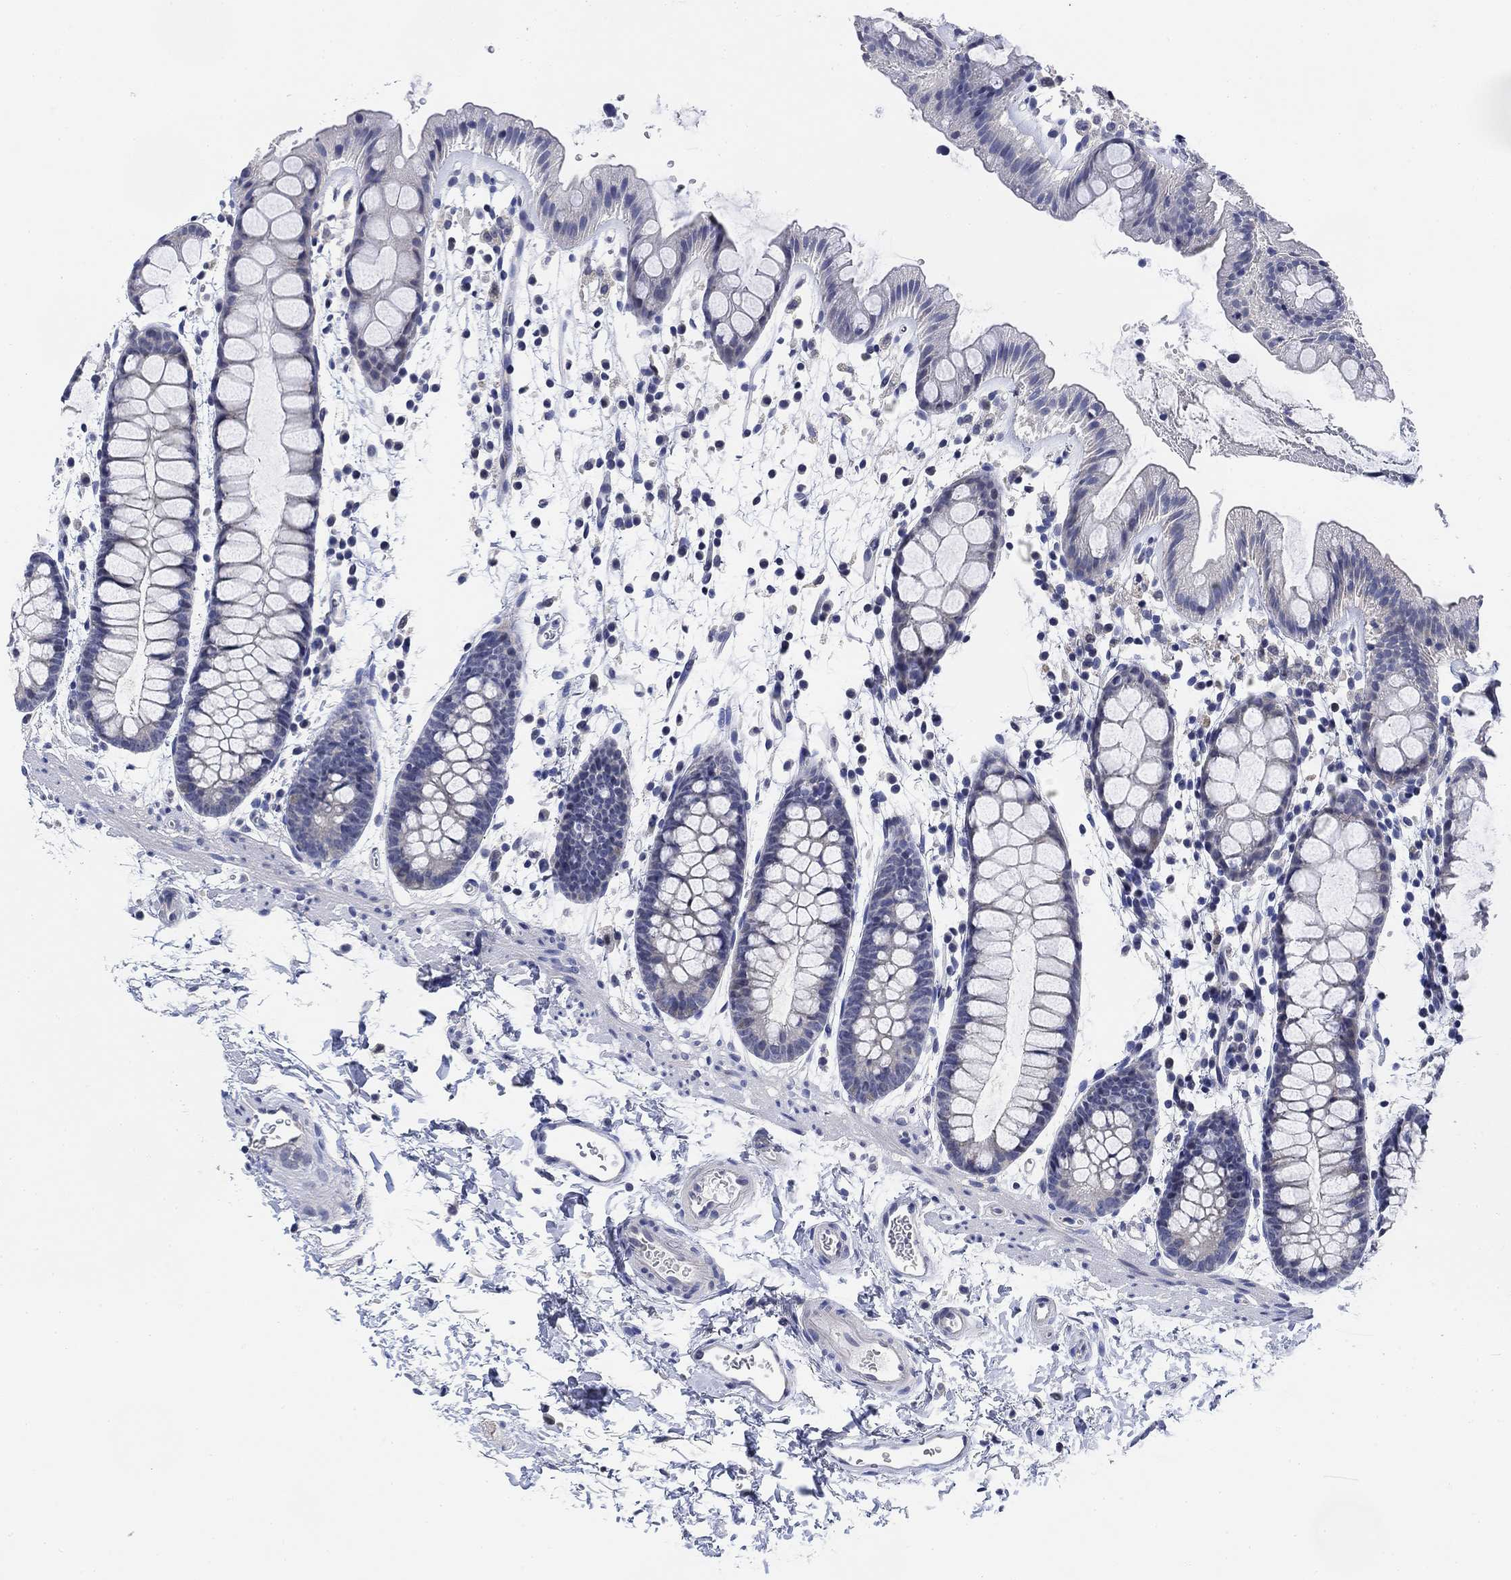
{"staining": {"intensity": "negative", "quantity": "none", "location": "none"}, "tissue": "rectum", "cell_type": "Glandular cells", "image_type": "normal", "snomed": [{"axis": "morphology", "description": "Normal tissue, NOS"}, {"axis": "topography", "description": "Rectum"}], "caption": "High magnification brightfield microscopy of unremarkable rectum stained with DAB (brown) and counterstained with hematoxylin (blue): glandular cells show no significant expression. Nuclei are stained in blue.", "gene": "DAZL", "patient": {"sex": "male", "age": 57}}